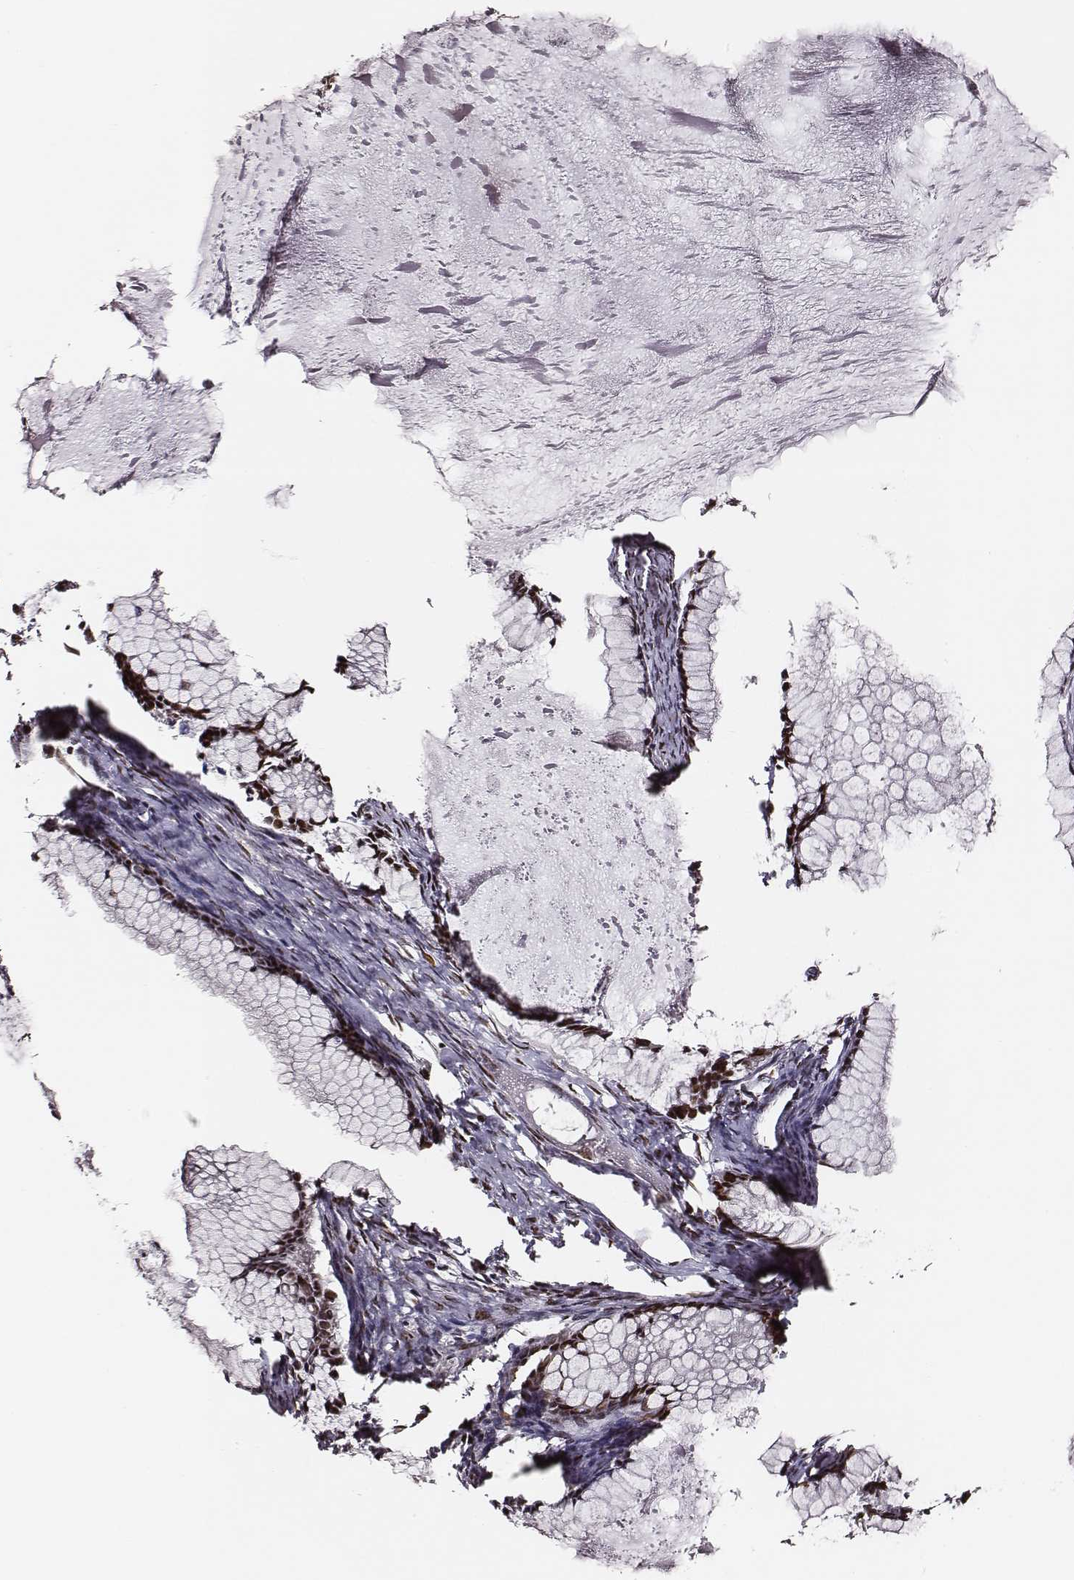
{"staining": {"intensity": "strong", "quantity": ">75%", "location": "nuclear"}, "tissue": "ovarian cancer", "cell_type": "Tumor cells", "image_type": "cancer", "snomed": [{"axis": "morphology", "description": "Cystadenocarcinoma, mucinous, NOS"}, {"axis": "topography", "description": "Ovary"}], "caption": "A micrograph of ovarian cancer stained for a protein demonstrates strong nuclear brown staining in tumor cells.", "gene": "PPARA", "patient": {"sex": "female", "age": 41}}